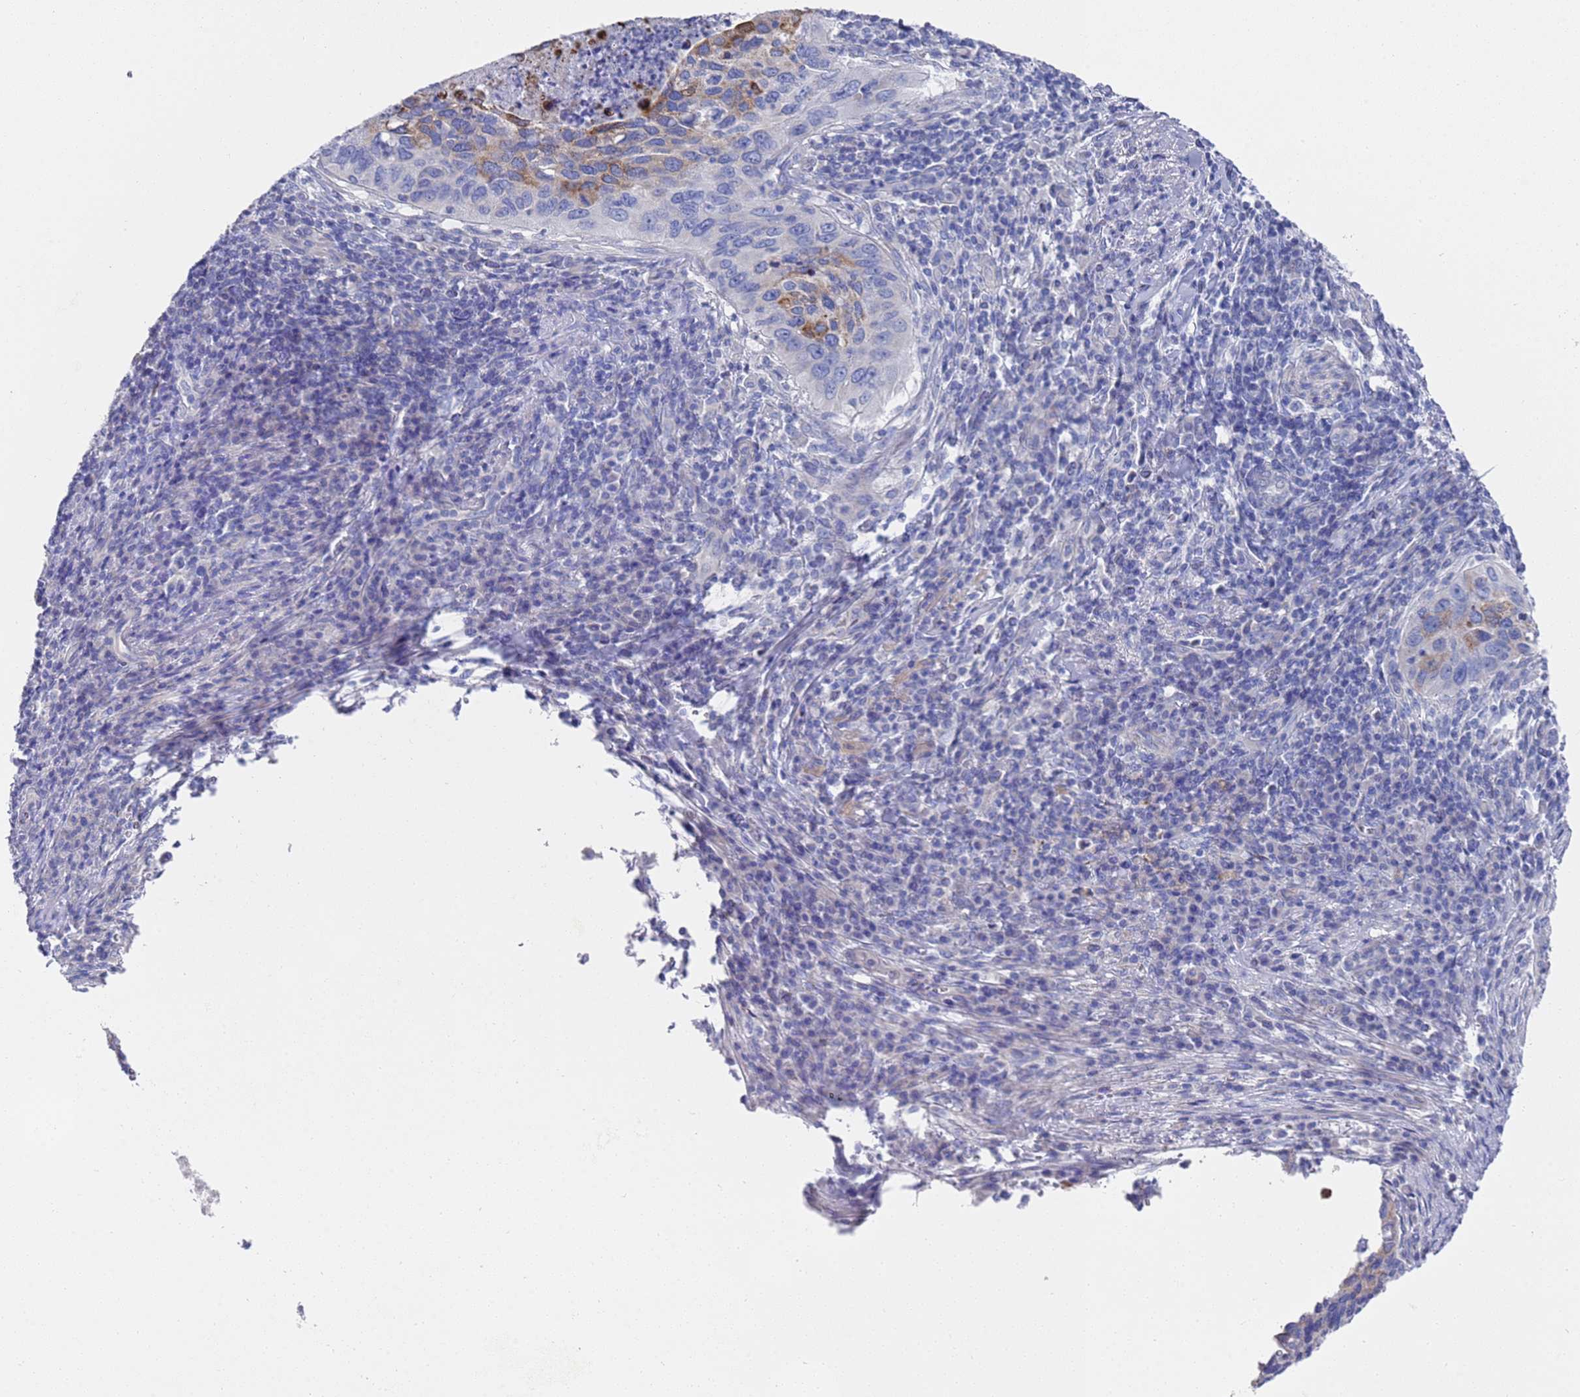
{"staining": {"intensity": "moderate", "quantity": "<25%", "location": "cytoplasmic/membranous"}, "tissue": "cervical cancer", "cell_type": "Tumor cells", "image_type": "cancer", "snomed": [{"axis": "morphology", "description": "Squamous cell carcinoma, NOS"}, {"axis": "topography", "description": "Cervix"}], "caption": "About <25% of tumor cells in human cervical cancer reveal moderate cytoplasmic/membranous protein staining as visualized by brown immunohistochemical staining.", "gene": "SCAPER", "patient": {"sex": "female", "age": 38}}